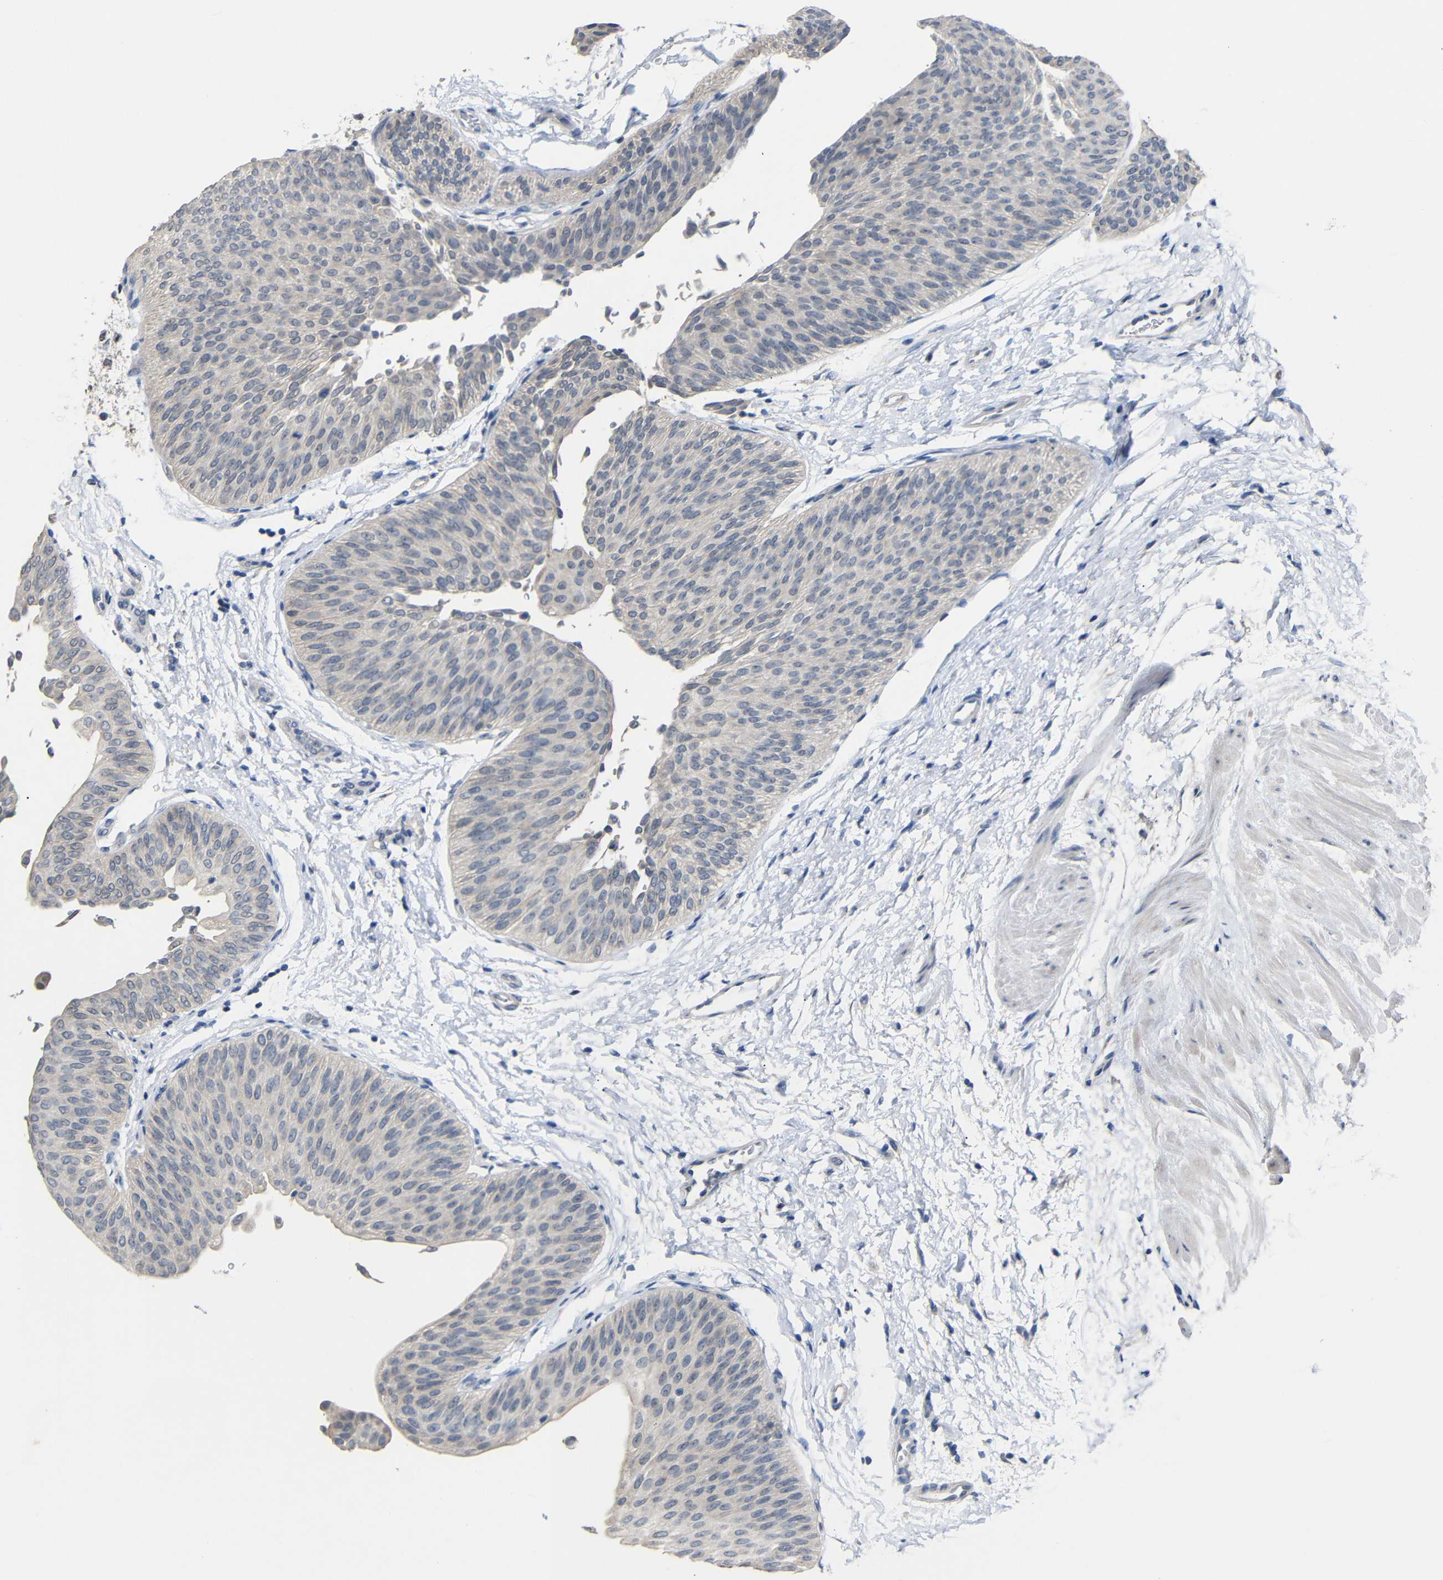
{"staining": {"intensity": "negative", "quantity": "none", "location": "none"}, "tissue": "urothelial cancer", "cell_type": "Tumor cells", "image_type": "cancer", "snomed": [{"axis": "morphology", "description": "Urothelial carcinoma, Low grade"}, {"axis": "topography", "description": "Urinary bladder"}], "caption": "DAB immunohistochemical staining of urothelial carcinoma (low-grade) shows no significant expression in tumor cells.", "gene": "HNF1A", "patient": {"sex": "female", "age": 60}}